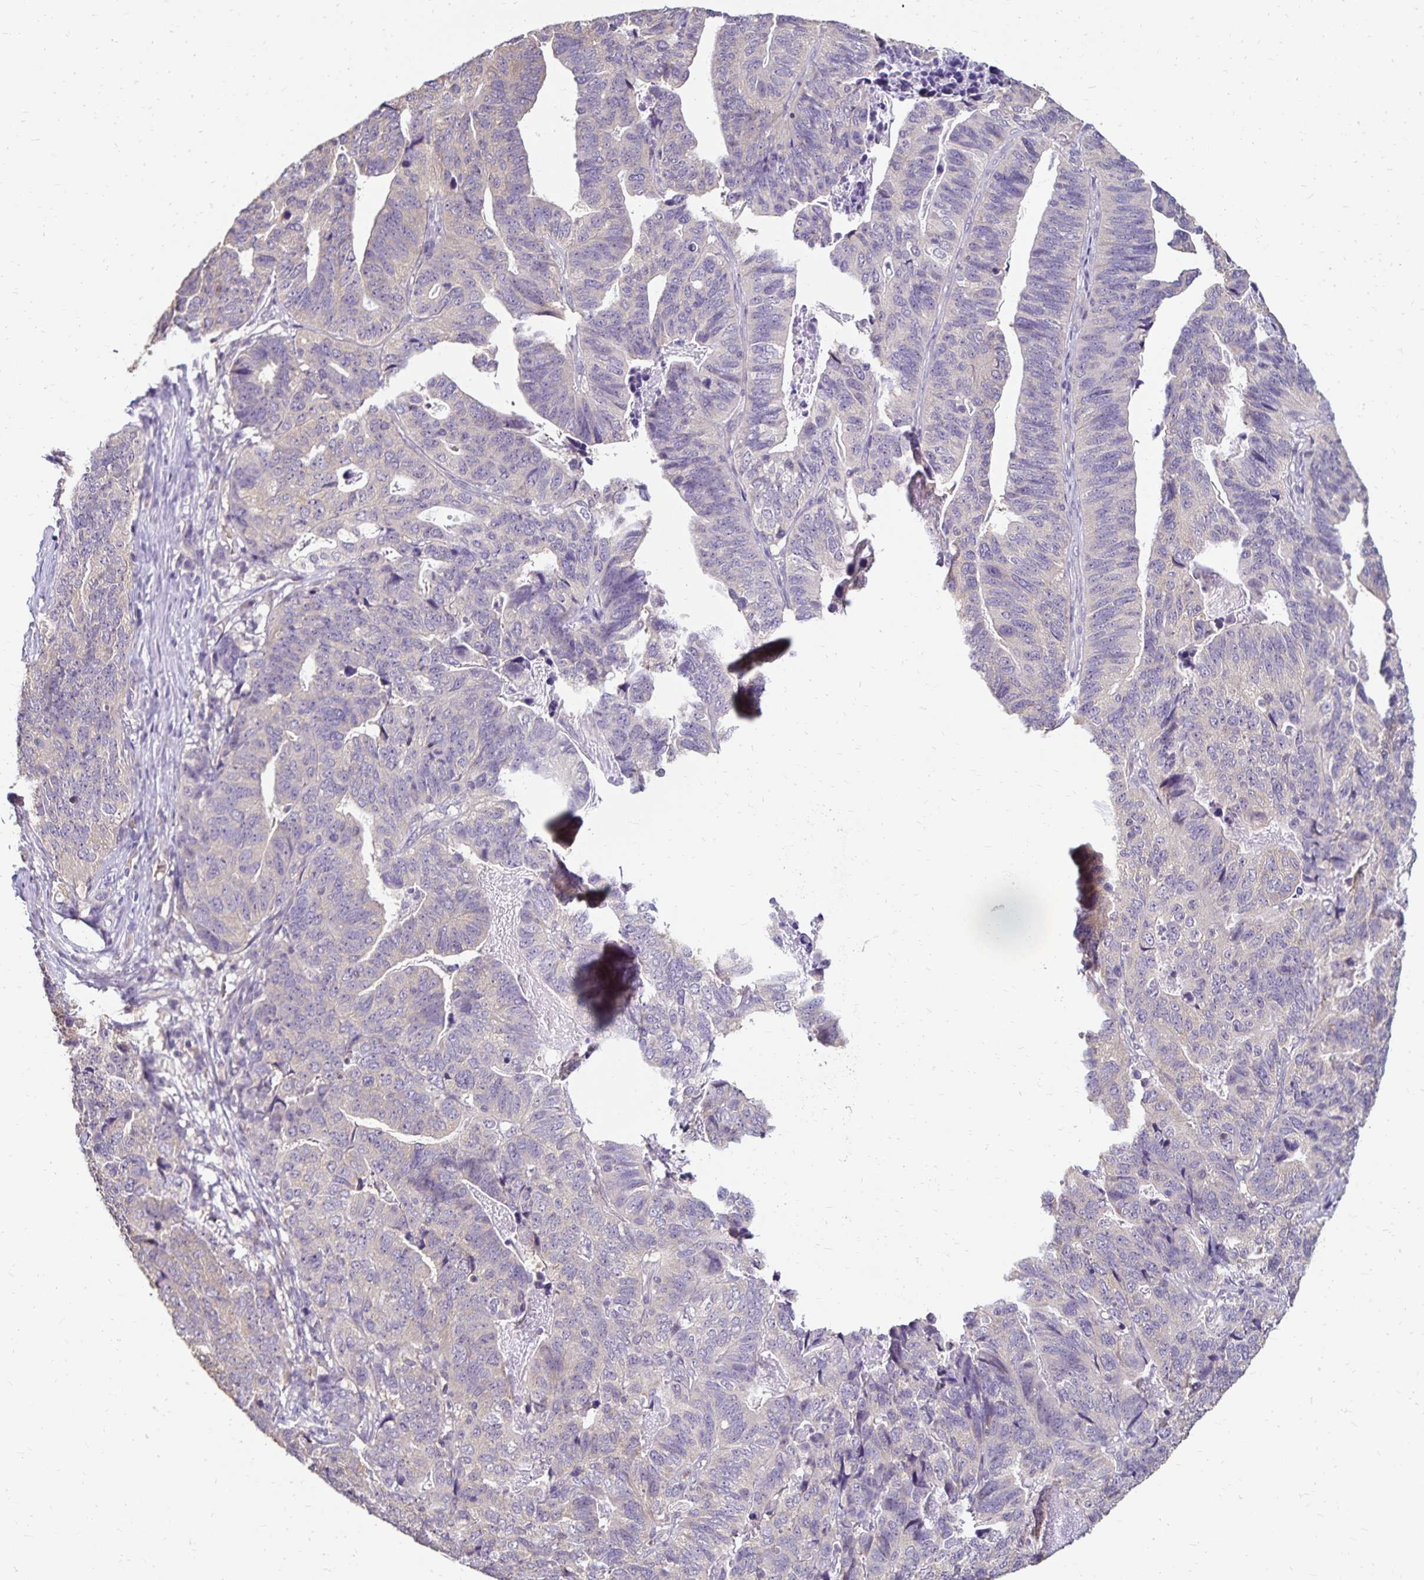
{"staining": {"intensity": "negative", "quantity": "none", "location": "none"}, "tissue": "stomach cancer", "cell_type": "Tumor cells", "image_type": "cancer", "snomed": [{"axis": "morphology", "description": "Adenocarcinoma, NOS"}, {"axis": "topography", "description": "Stomach, upper"}], "caption": "Micrograph shows no significant protein expression in tumor cells of adenocarcinoma (stomach).", "gene": "EMC10", "patient": {"sex": "female", "age": 67}}